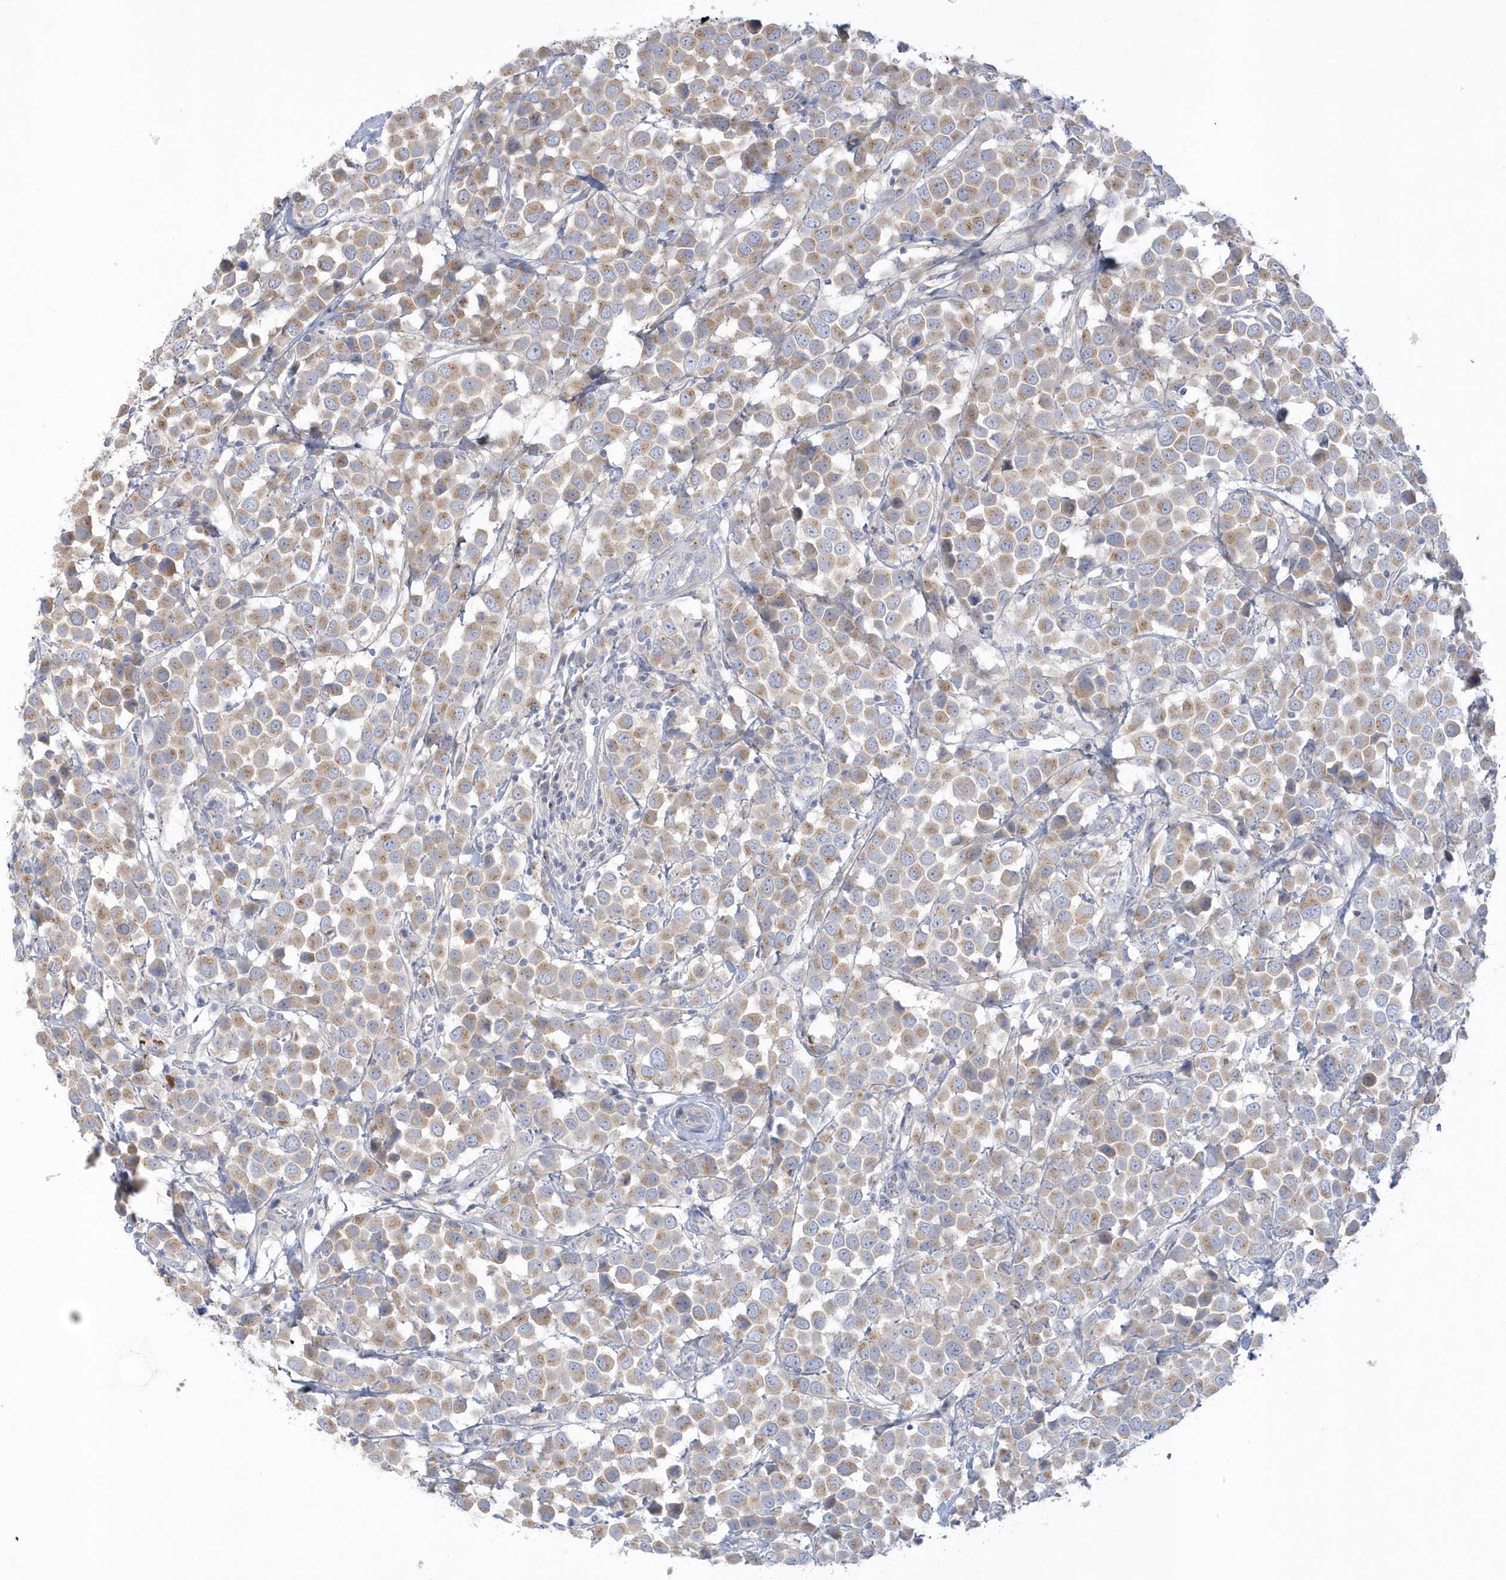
{"staining": {"intensity": "moderate", "quantity": ">75%", "location": "cytoplasmic/membranous"}, "tissue": "breast cancer", "cell_type": "Tumor cells", "image_type": "cancer", "snomed": [{"axis": "morphology", "description": "Duct carcinoma"}, {"axis": "topography", "description": "Breast"}], "caption": "This image demonstrates immunohistochemistry (IHC) staining of human breast cancer, with medium moderate cytoplasmic/membranous staining in about >75% of tumor cells.", "gene": "SEMA3D", "patient": {"sex": "female", "age": 61}}